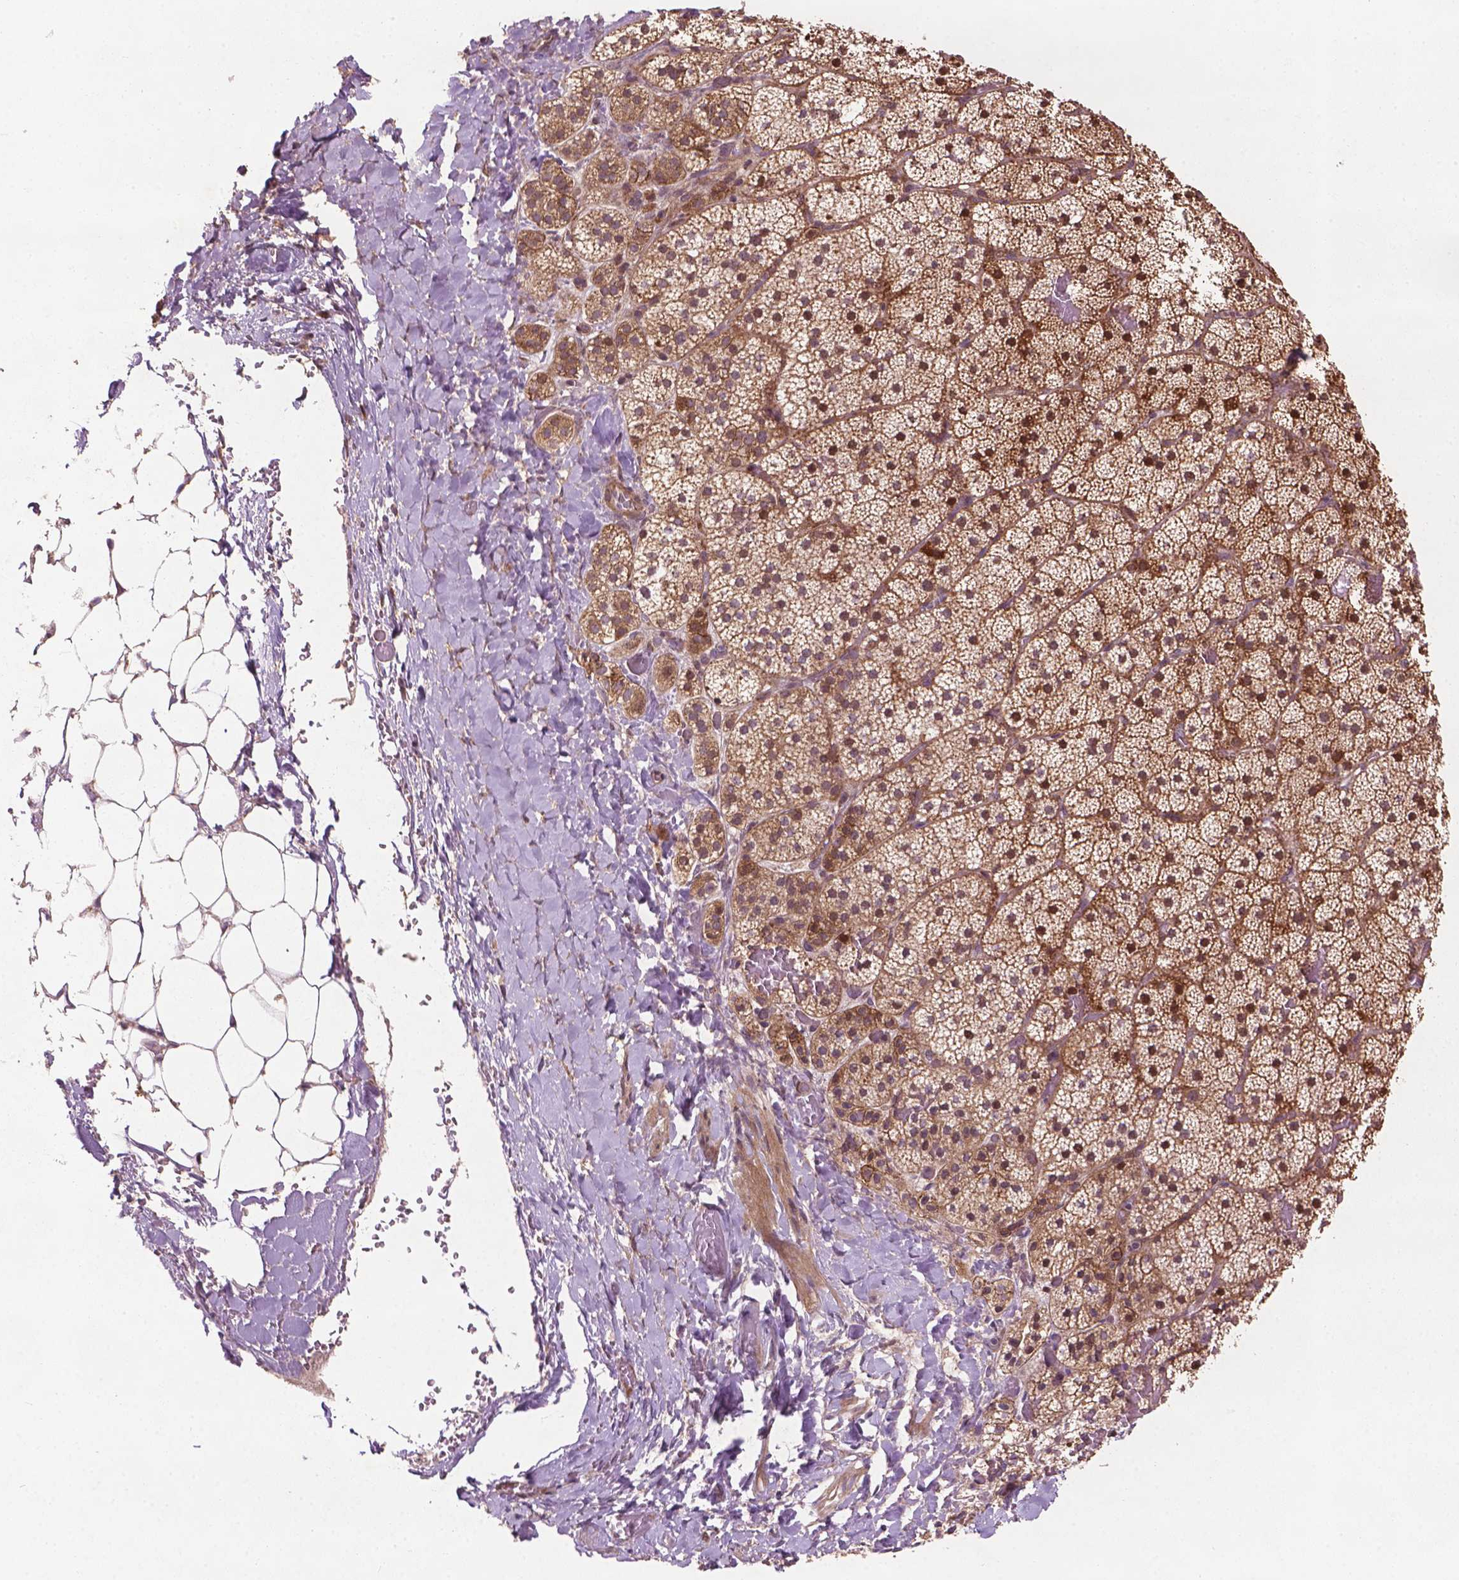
{"staining": {"intensity": "strong", "quantity": "25%-75%", "location": "cytoplasmic/membranous,nuclear"}, "tissue": "adrenal gland", "cell_type": "Glandular cells", "image_type": "normal", "snomed": [{"axis": "morphology", "description": "Normal tissue, NOS"}, {"axis": "topography", "description": "Adrenal gland"}], "caption": "A photomicrograph of adrenal gland stained for a protein shows strong cytoplasmic/membranous,nuclear brown staining in glandular cells. The protein of interest is shown in brown color, while the nuclei are stained blue.", "gene": "B3GALNT2", "patient": {"sex": "male", "age": 53}}